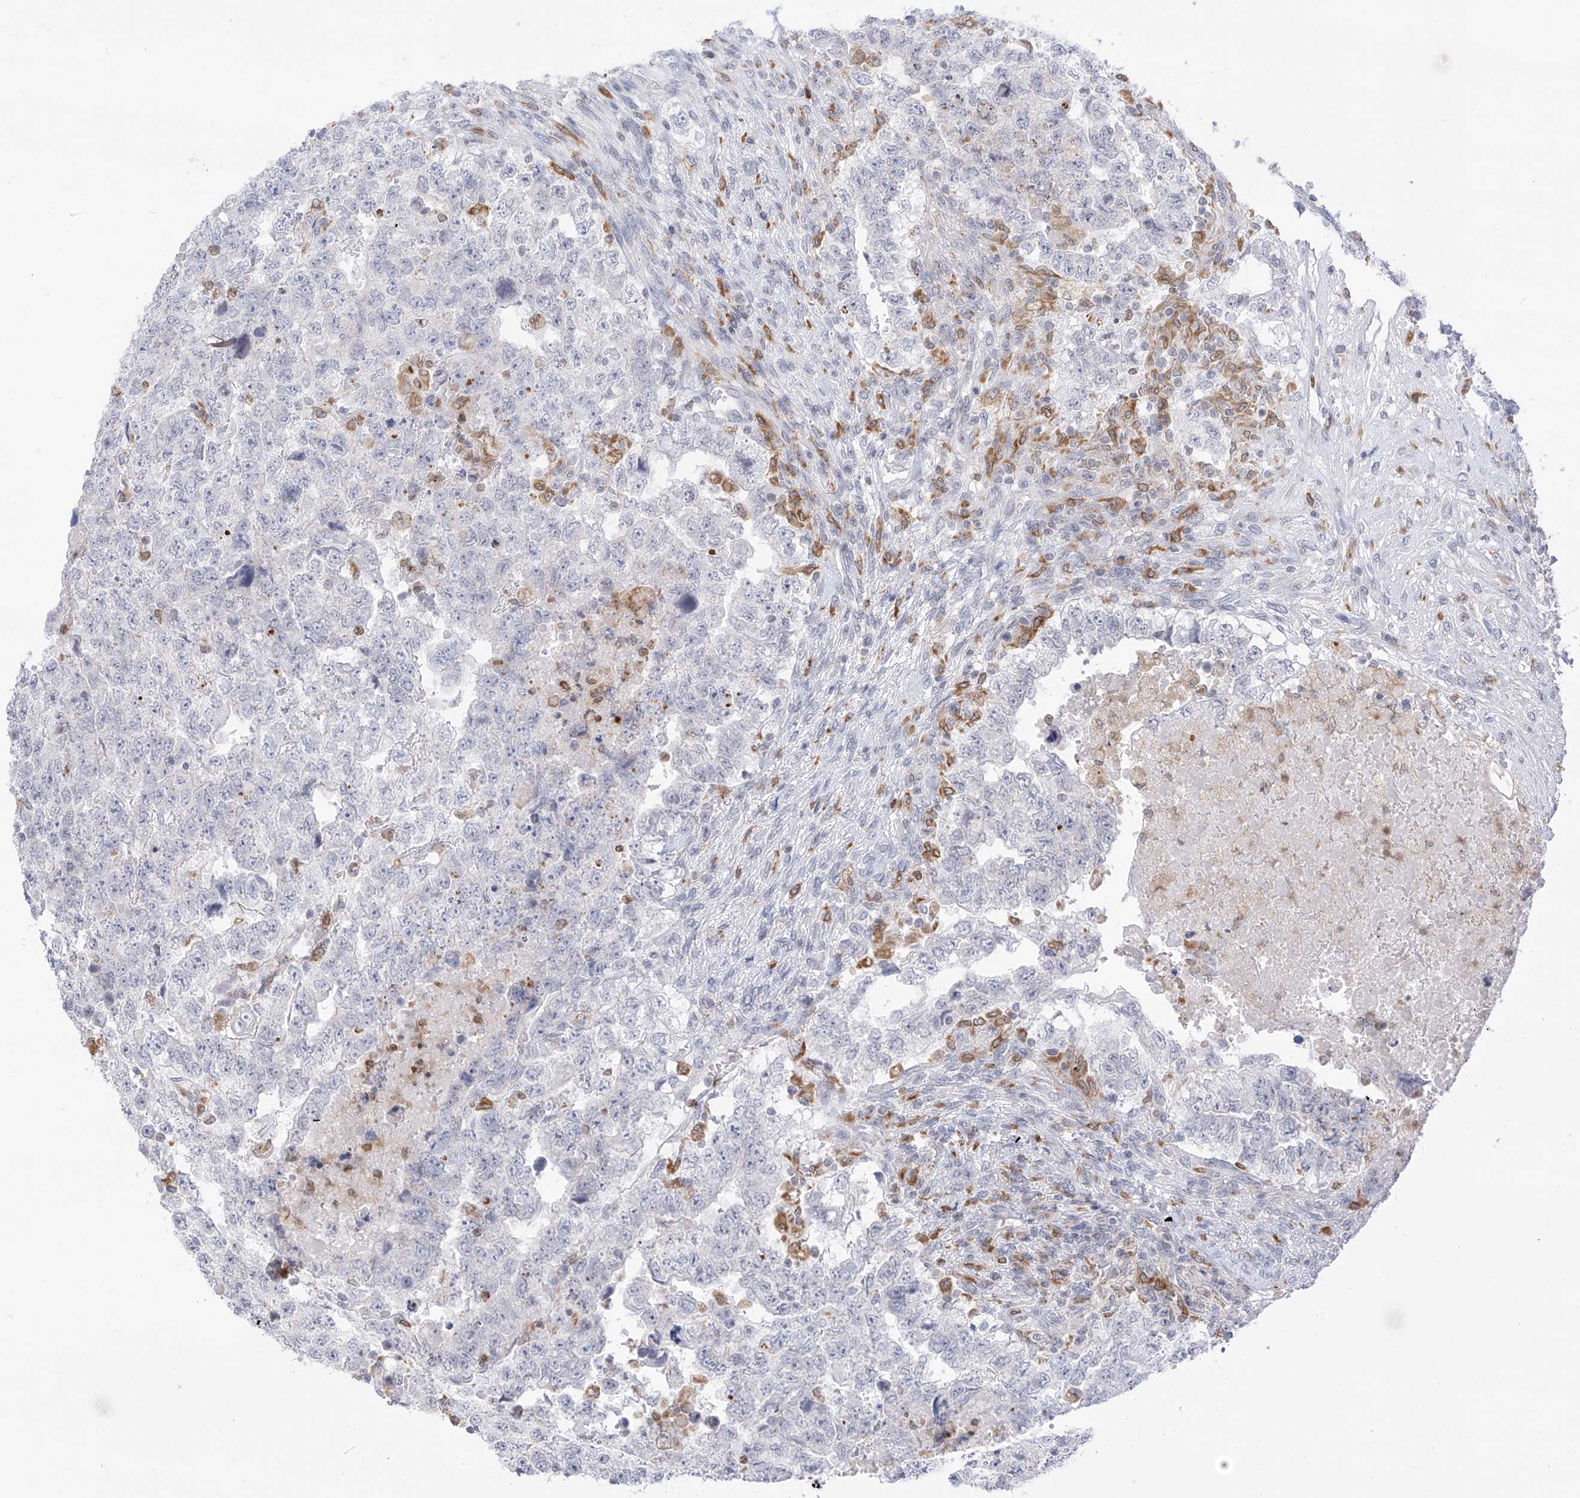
{"staining": {"intensity": "negative", "quantity": "none", "location": "none"}, "tissue": "testis cancer", "cell_type": "Tumor cells", "image_type": "cancer", "snomed": [{"axis": "morphology", "description": "Carcinoma, Embryonal, NOS"}, {"axis": "topography", "description": "Testis"}], "caption": "Immunohistochemistry (IHC) of human testis cancer demonstrates no staining in tumor cells.", "gene": "TBXAS1", "patient": {"sex": "male", "age": 36}}